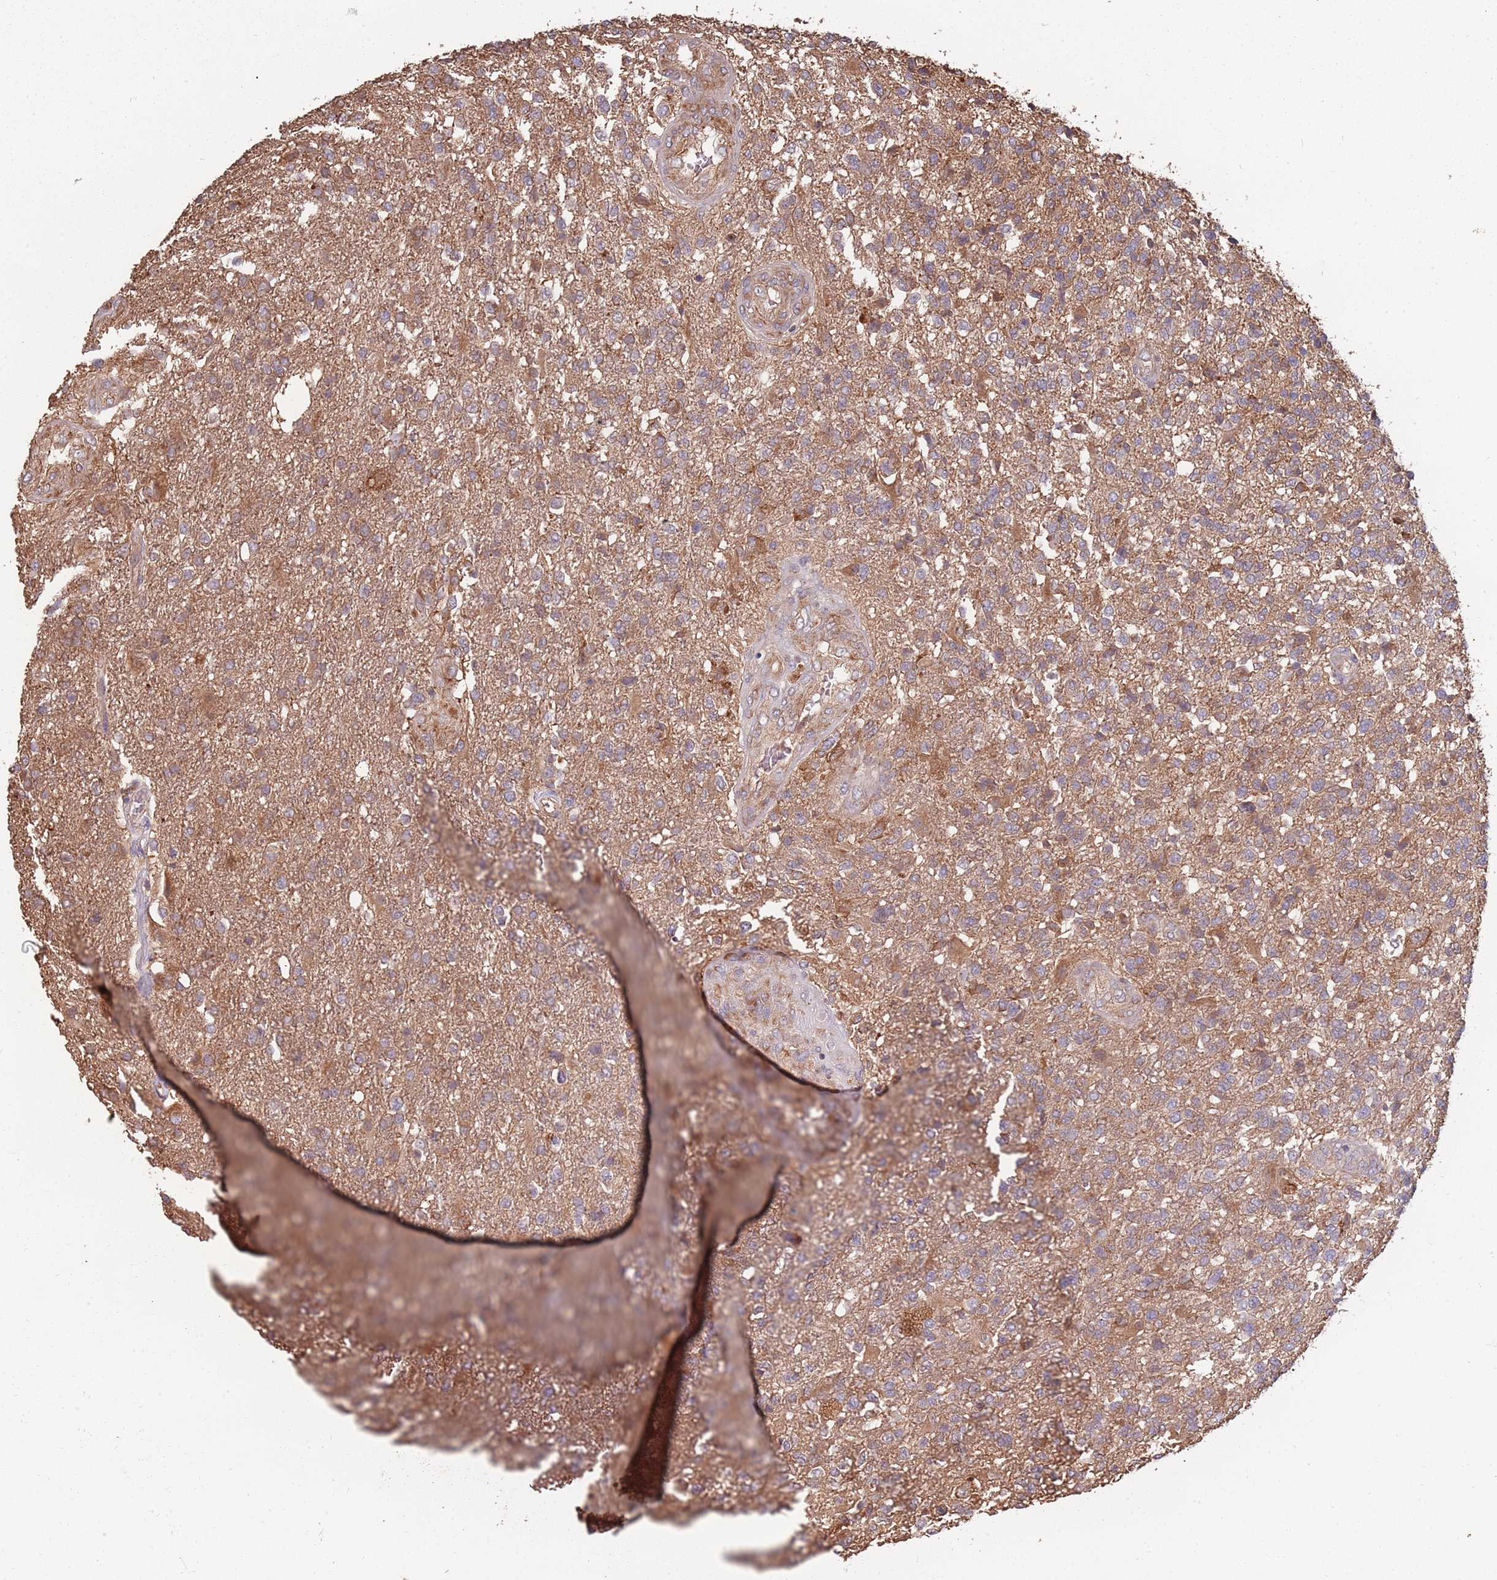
{"staining": {"intensity": "weak", "quantity": ">75%", "location": "cytoplasmic/membranous"}, "tissue": "glioma", "cell_type": "Tumor cells", "image_type": "cancer", "snomed": [{"axis": "morphology", "description": "Glioma, malignant, High grade"}, {"axis": "topography", "description": "Brain"}], "caption": "Malignant glioma (high-grade) tissue displays weak cytoplasmic/membranous staining in approximately >75% of tumor cells, visualized by immunohistochemistry. The staining was performed using DAB to visualize the protein expression in brown, while the nuclei were stained in blue with hematoxylin (Magnification: 20x).", "gene": "COG4", "patient": {"sex": "male", "age": 56}}